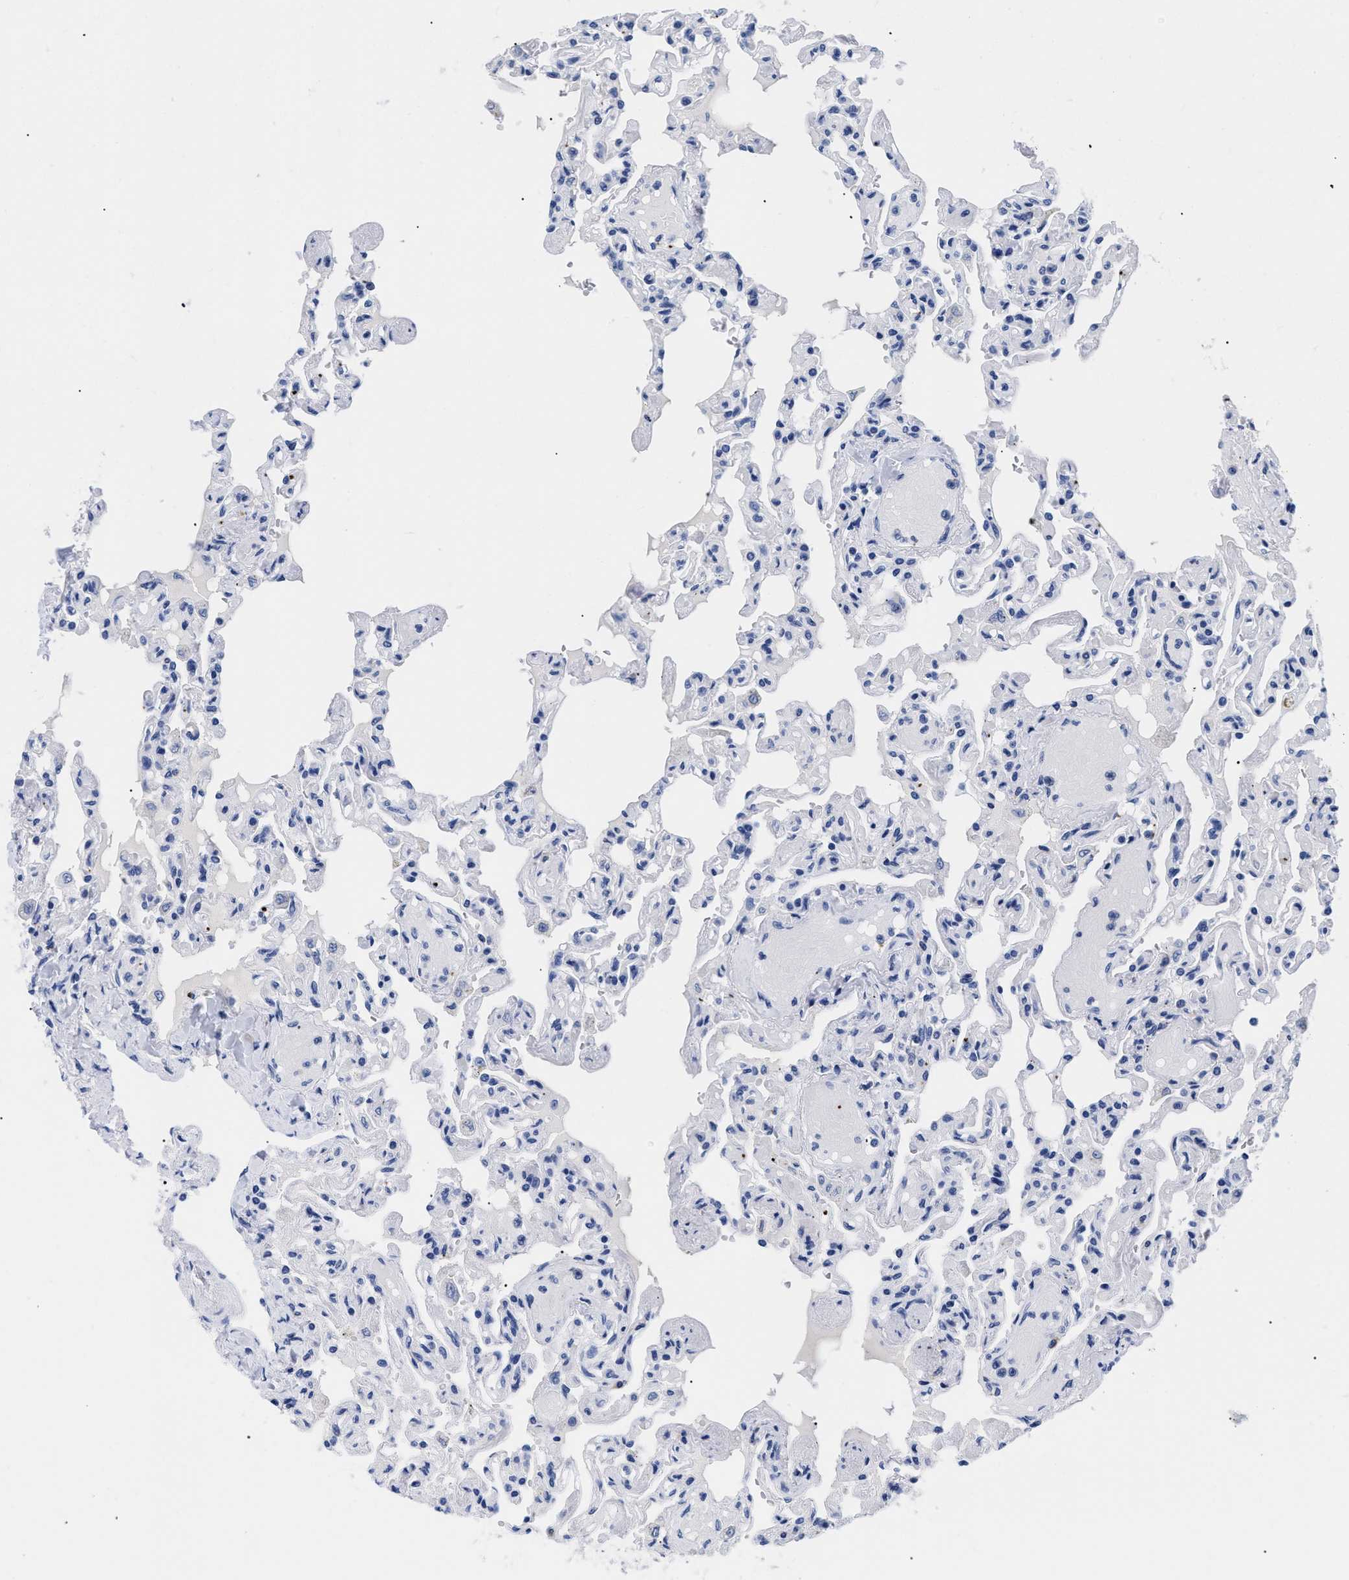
{"staining": {"intensity": "negative", "quantity": "none", "location": "none"}, "tissue": "lung", "cell_type": "Alveolar cells", "image_type": "normal", "snomed": [{"axis": "morphology", "description": "Normal tissue, NOS"}, {"axis": "topography", "description": "Lung"}], "caption": "This is an IHC image of unremarkable human lung. There is no expression in alveolar cells.", "gene": "TREML1", "patient": {"sex": "male", "age": 21}}